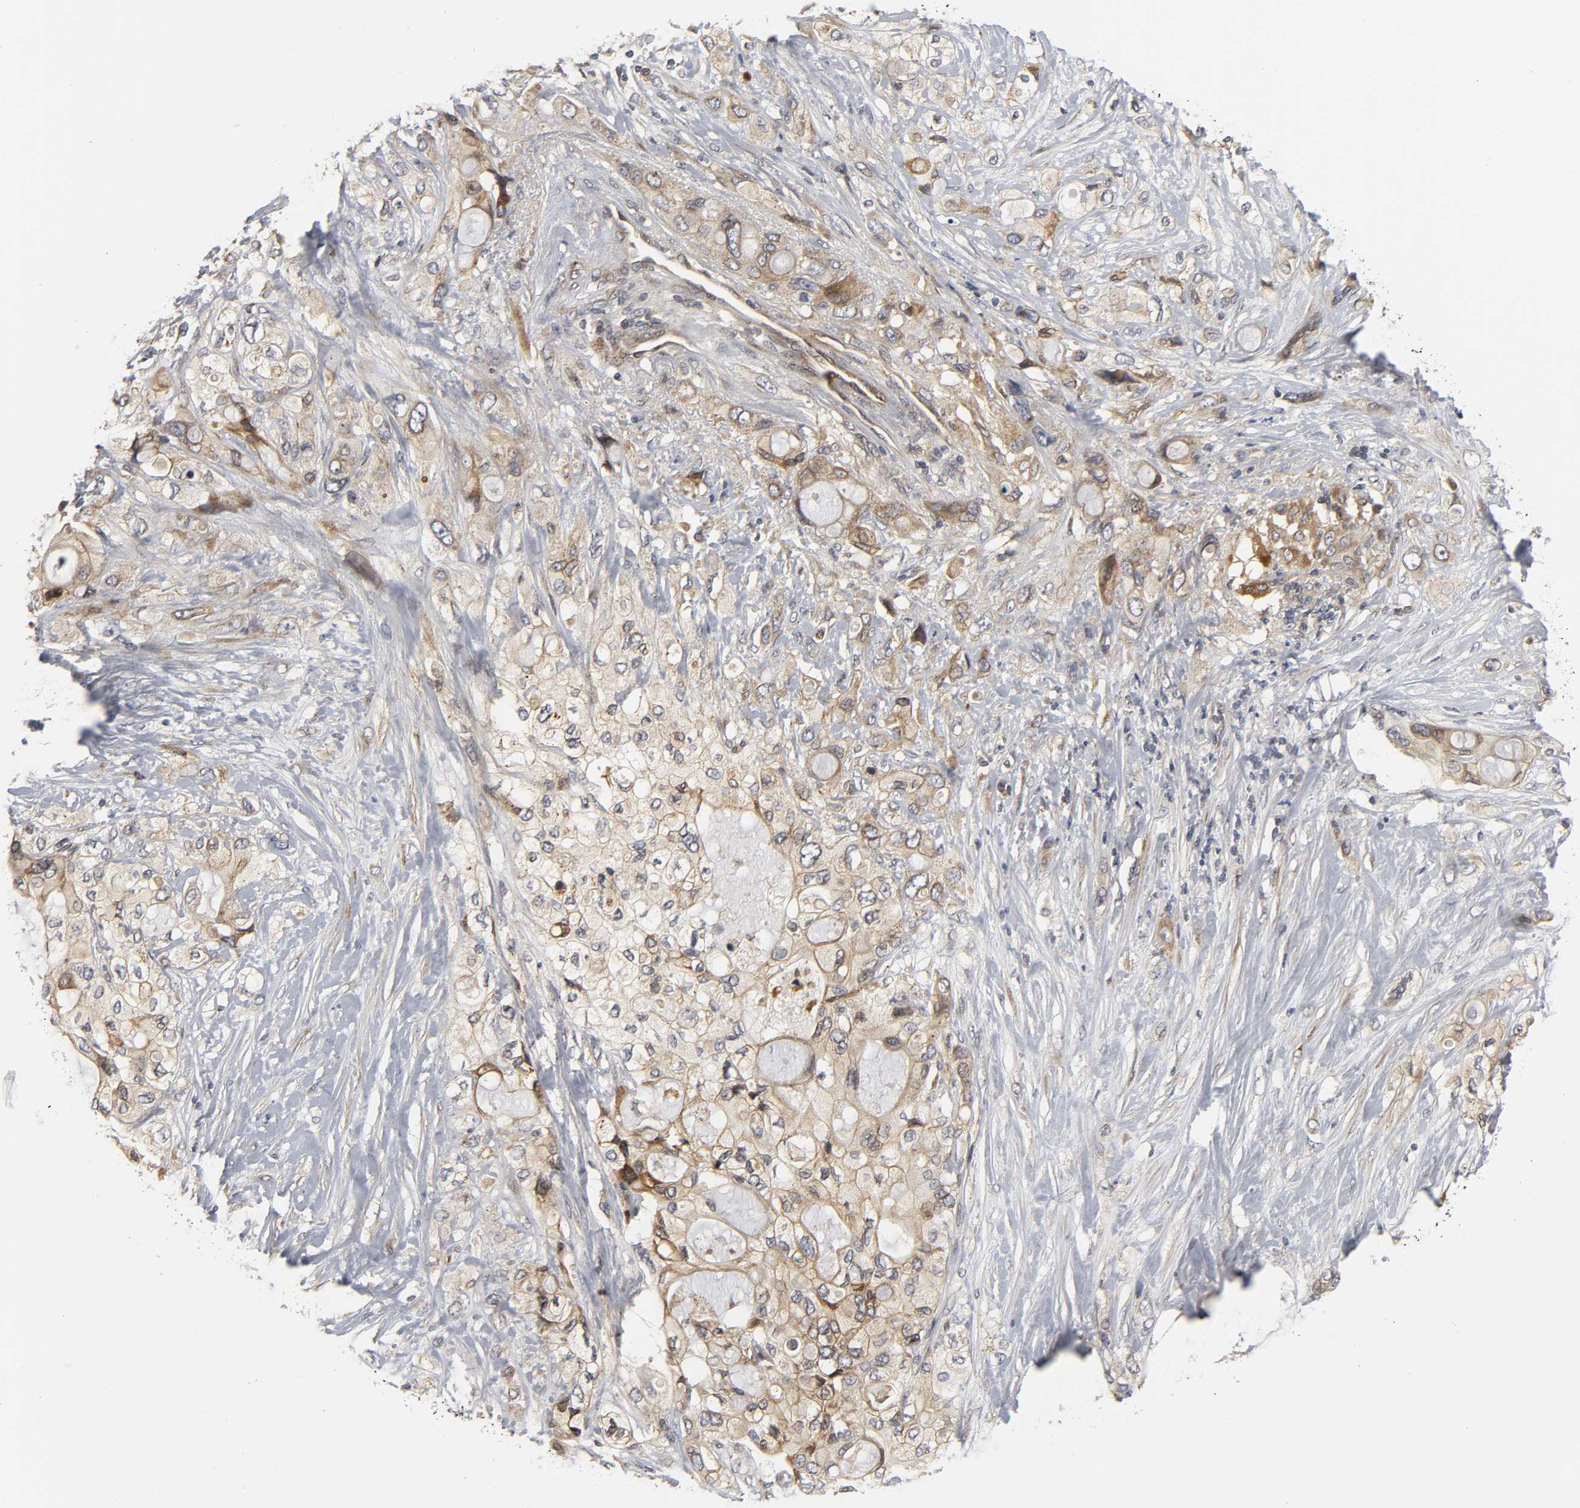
{"staining": {"intensity": "weak", "quantity": "25%-75%", "location": "cytoplasmic/membranous"}, "tissue": "pancreatic cancer", "cell_type": "Tumor cells", "image_type": "cancer", "snomed": [{"axis": "morphology", "description": "Adenocarcinoma, NOS"}, {"axis": "topography", "description": "Pancreas"}], "caption": "Brown immunohistochemical staining in human adenocarcinoma (pancreatic) demonstrates weak cytoplasmic/membranous staining in approximately 25%-75% of tumor cells.", "gene": "ASB6", "patient": {"sex": "female", "age": 59}}